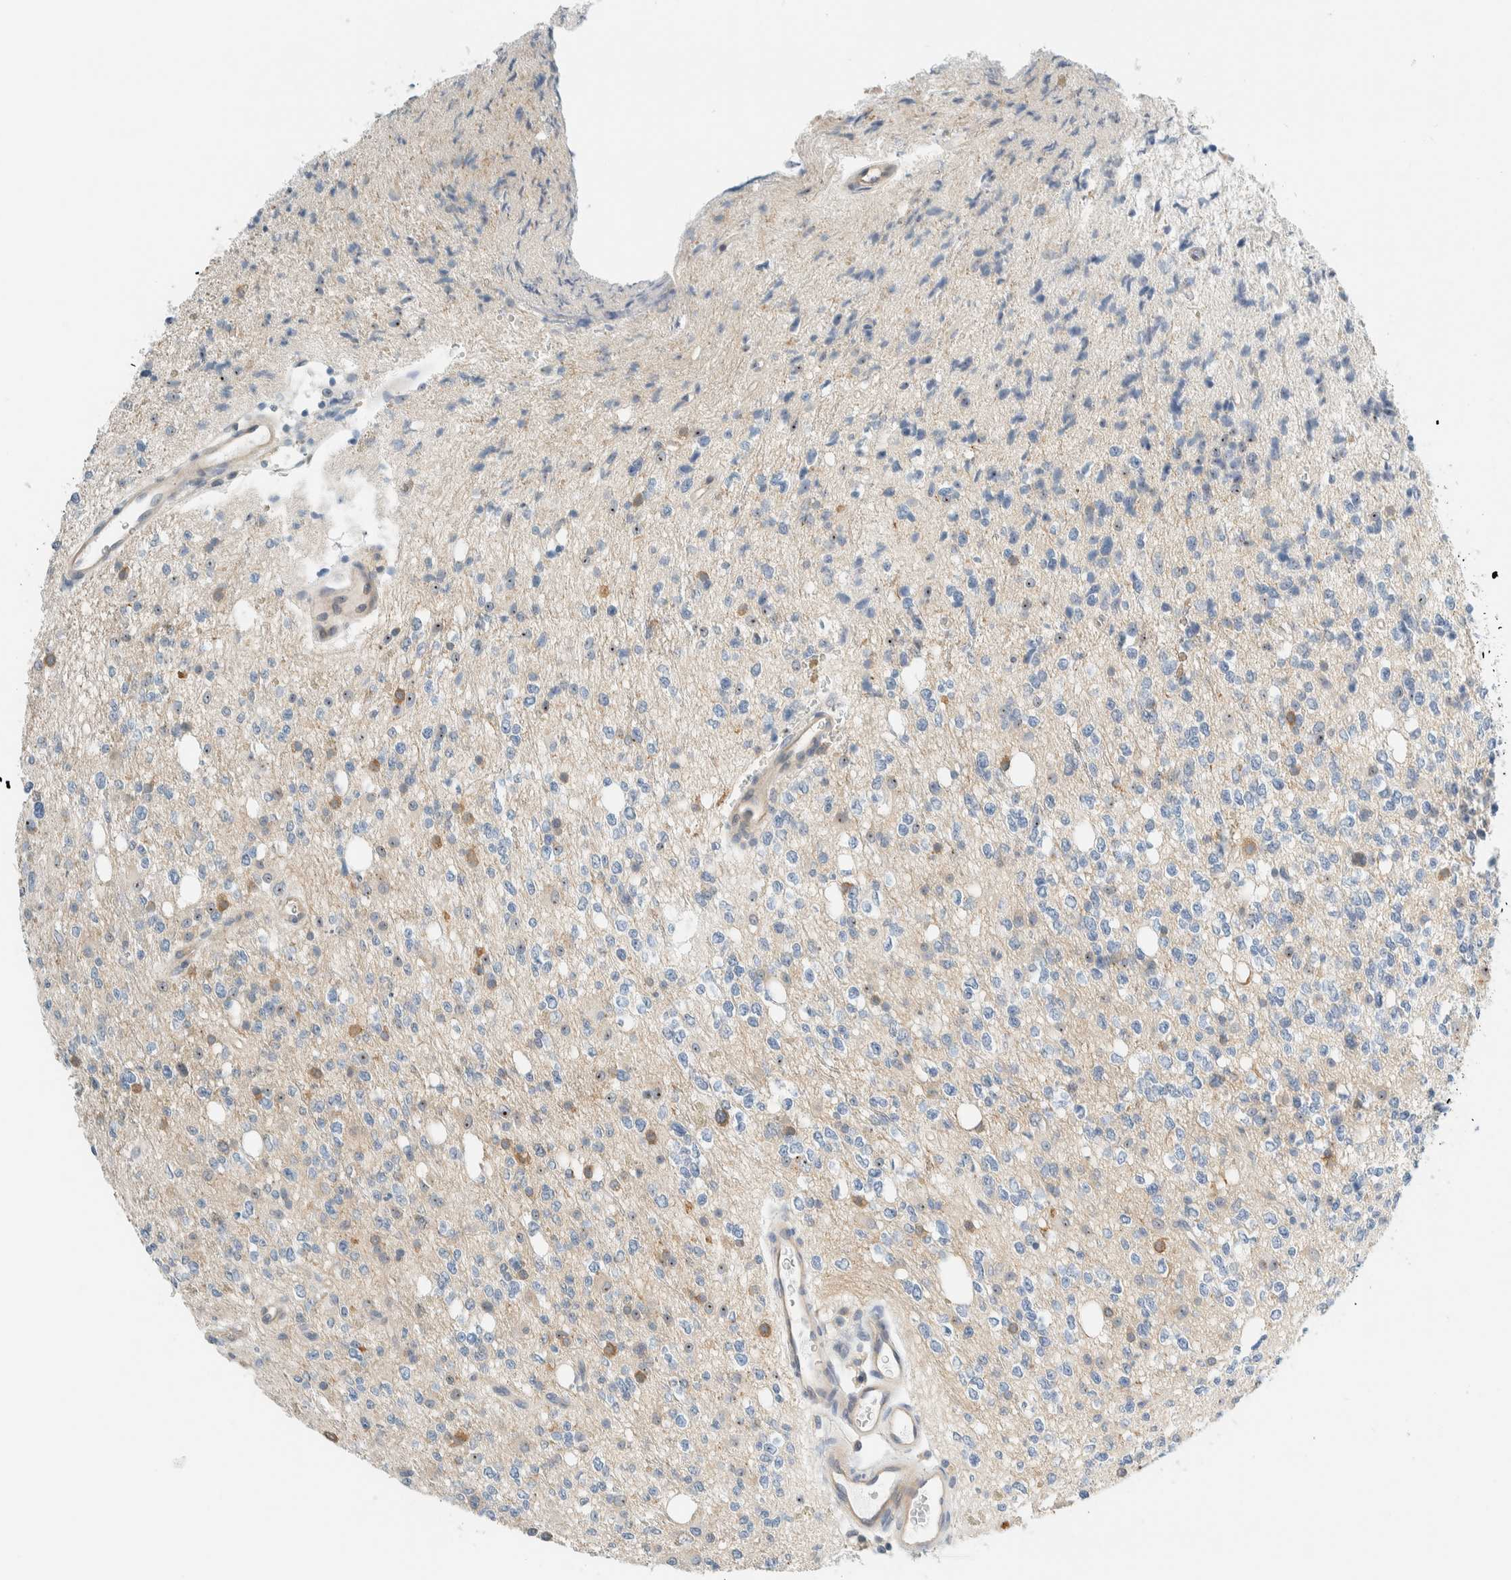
{"staining": {"intensity": "moderate", "quantity": "<25%", "location": "cytoplasmic/membranous,nuclear"}, "tissue": "glioma", "cell_type": "Tumor cells", "image_type": "cancer", "snomed": [{"axis": "morphology", "description": "Glioma, malignant, High grade"}, {"axis": "topography", "description": "Brain"}], "caption": "Brown immunohistochemical staining in human malignant high-grade glioma displays moderate cytoplasmic/membranous and nuclear staining in about <25% of tumor cells. The protein is shown in brown color, while the nuclei are stained blue.", "gene": "NDE1", "patient": {"sex": "female", "age": 62}}